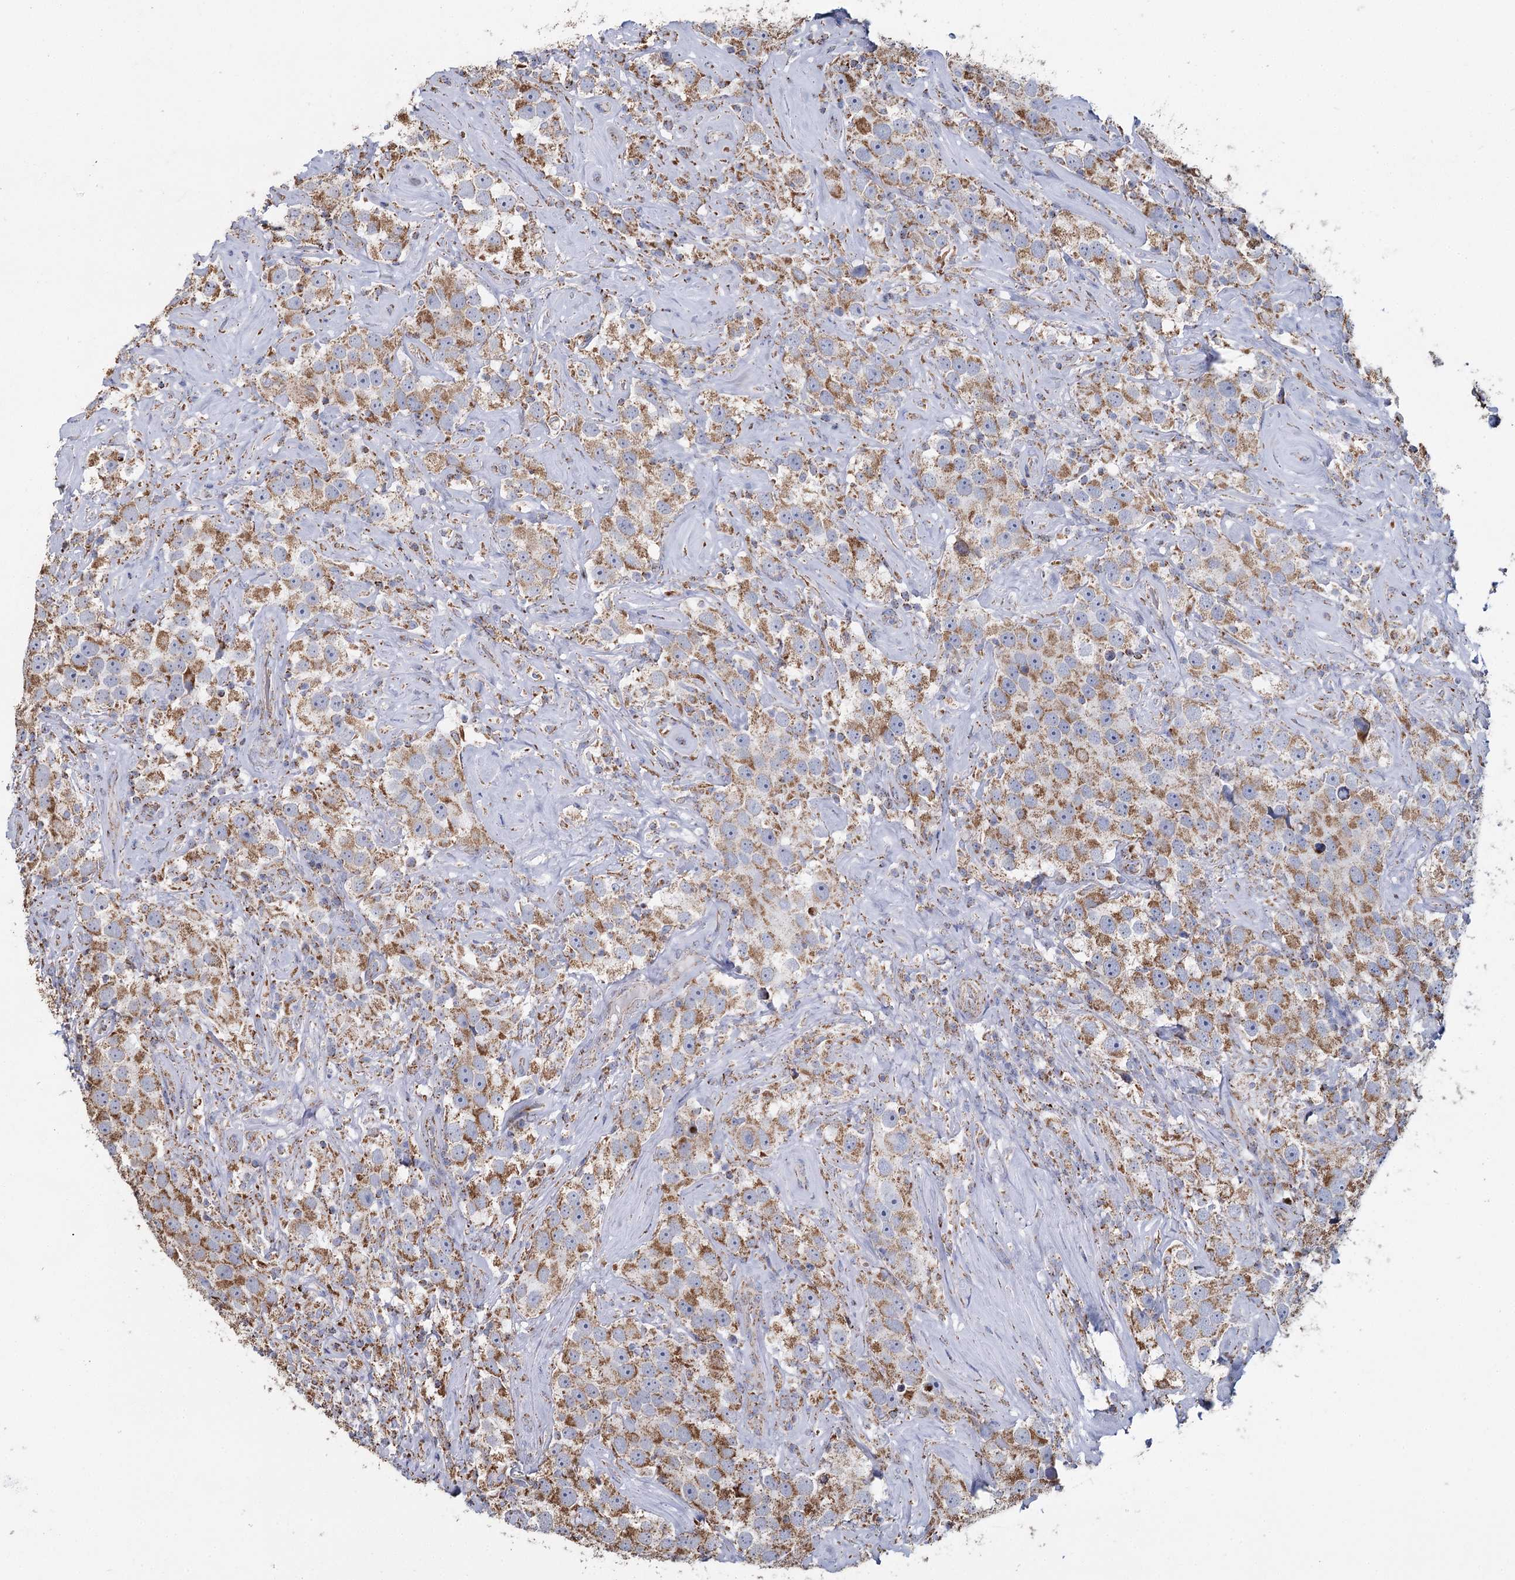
{"staining": {"intensity": "moderate", "quantity": ">75%", "location": "cytoplasmic/membranous"}, "tissue": "testis cancer", "cell_type": "Tumor cells", "image_type": "cancer", "snomed": [{"axis": "morphology", "description": "Seminoma, NOS"}, {"axis": "topography", "description": "Testis"}], "caption": "Immunohistochemical staining of testis cancer exhibits medium levels of moderate cytoplasmic/membranous positivity in approximately >75% of tumor cells. (DAB IHC, brown staining for protein, blue staining for nuclei).", "gene": "MRPL44", "patient": {"sex": "male", "age": 49}}